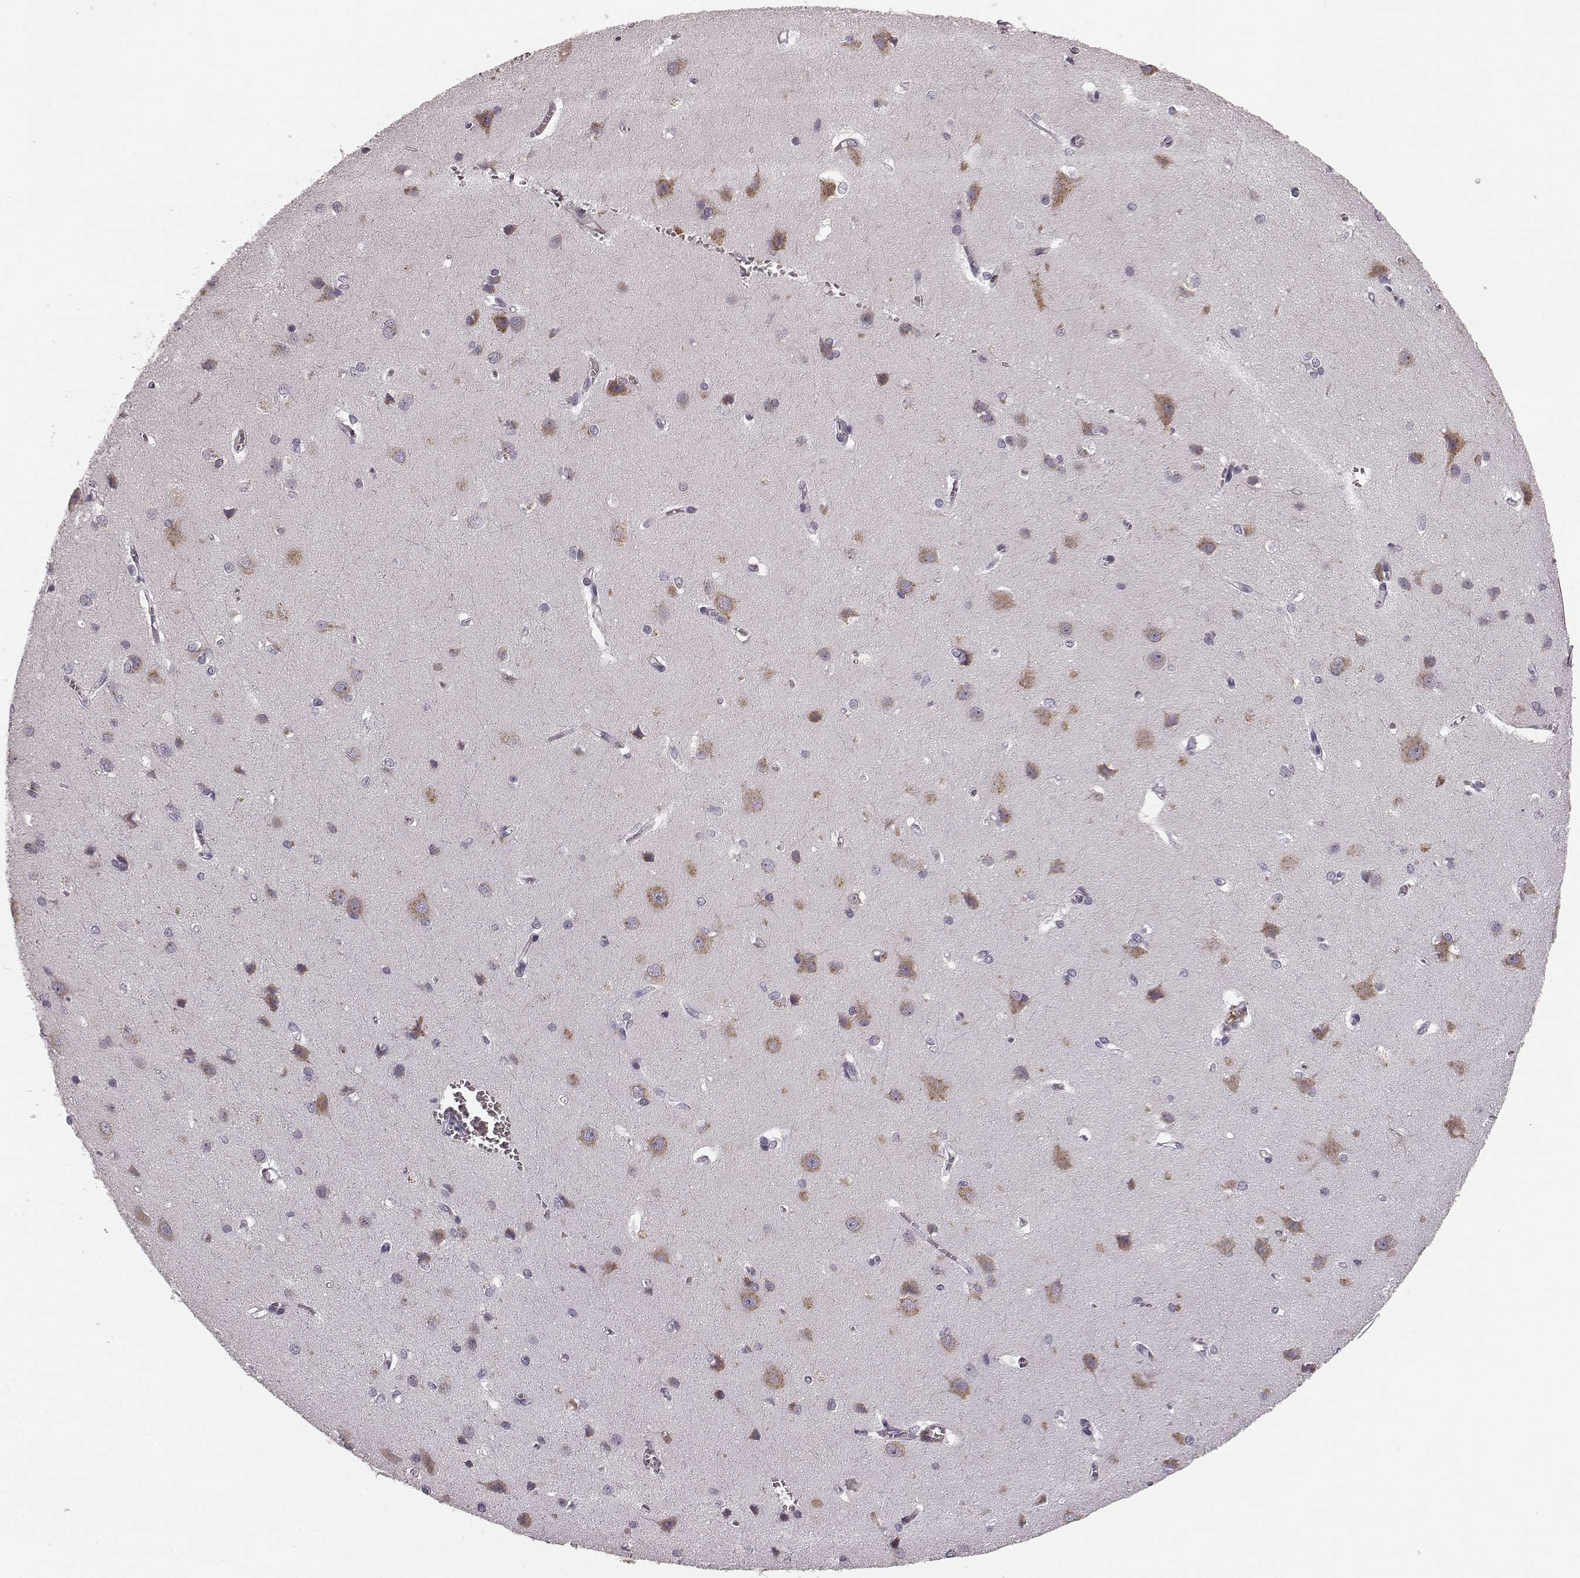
{"staining": {"intensity": "negative", "quantity": "none", "location": "none"}, "tissue": "cerebral cortex", "cell_type": "Endothelial cells", "image_type": "normal", "snomed": [{"axis": "morphology", "description": "Normal tissue, NOS"}, {"axis": "topography", "description": "Cerebral cortex"}], "caption": "This histopathology image is of normal cerebral cortex stained with IHC to label a protein in brown with the nuclei are counter-stained blue. There is no positivity in endothelial cells.", "gene": "FAM234B", "patient": {"sex": "male", "age": 37}}